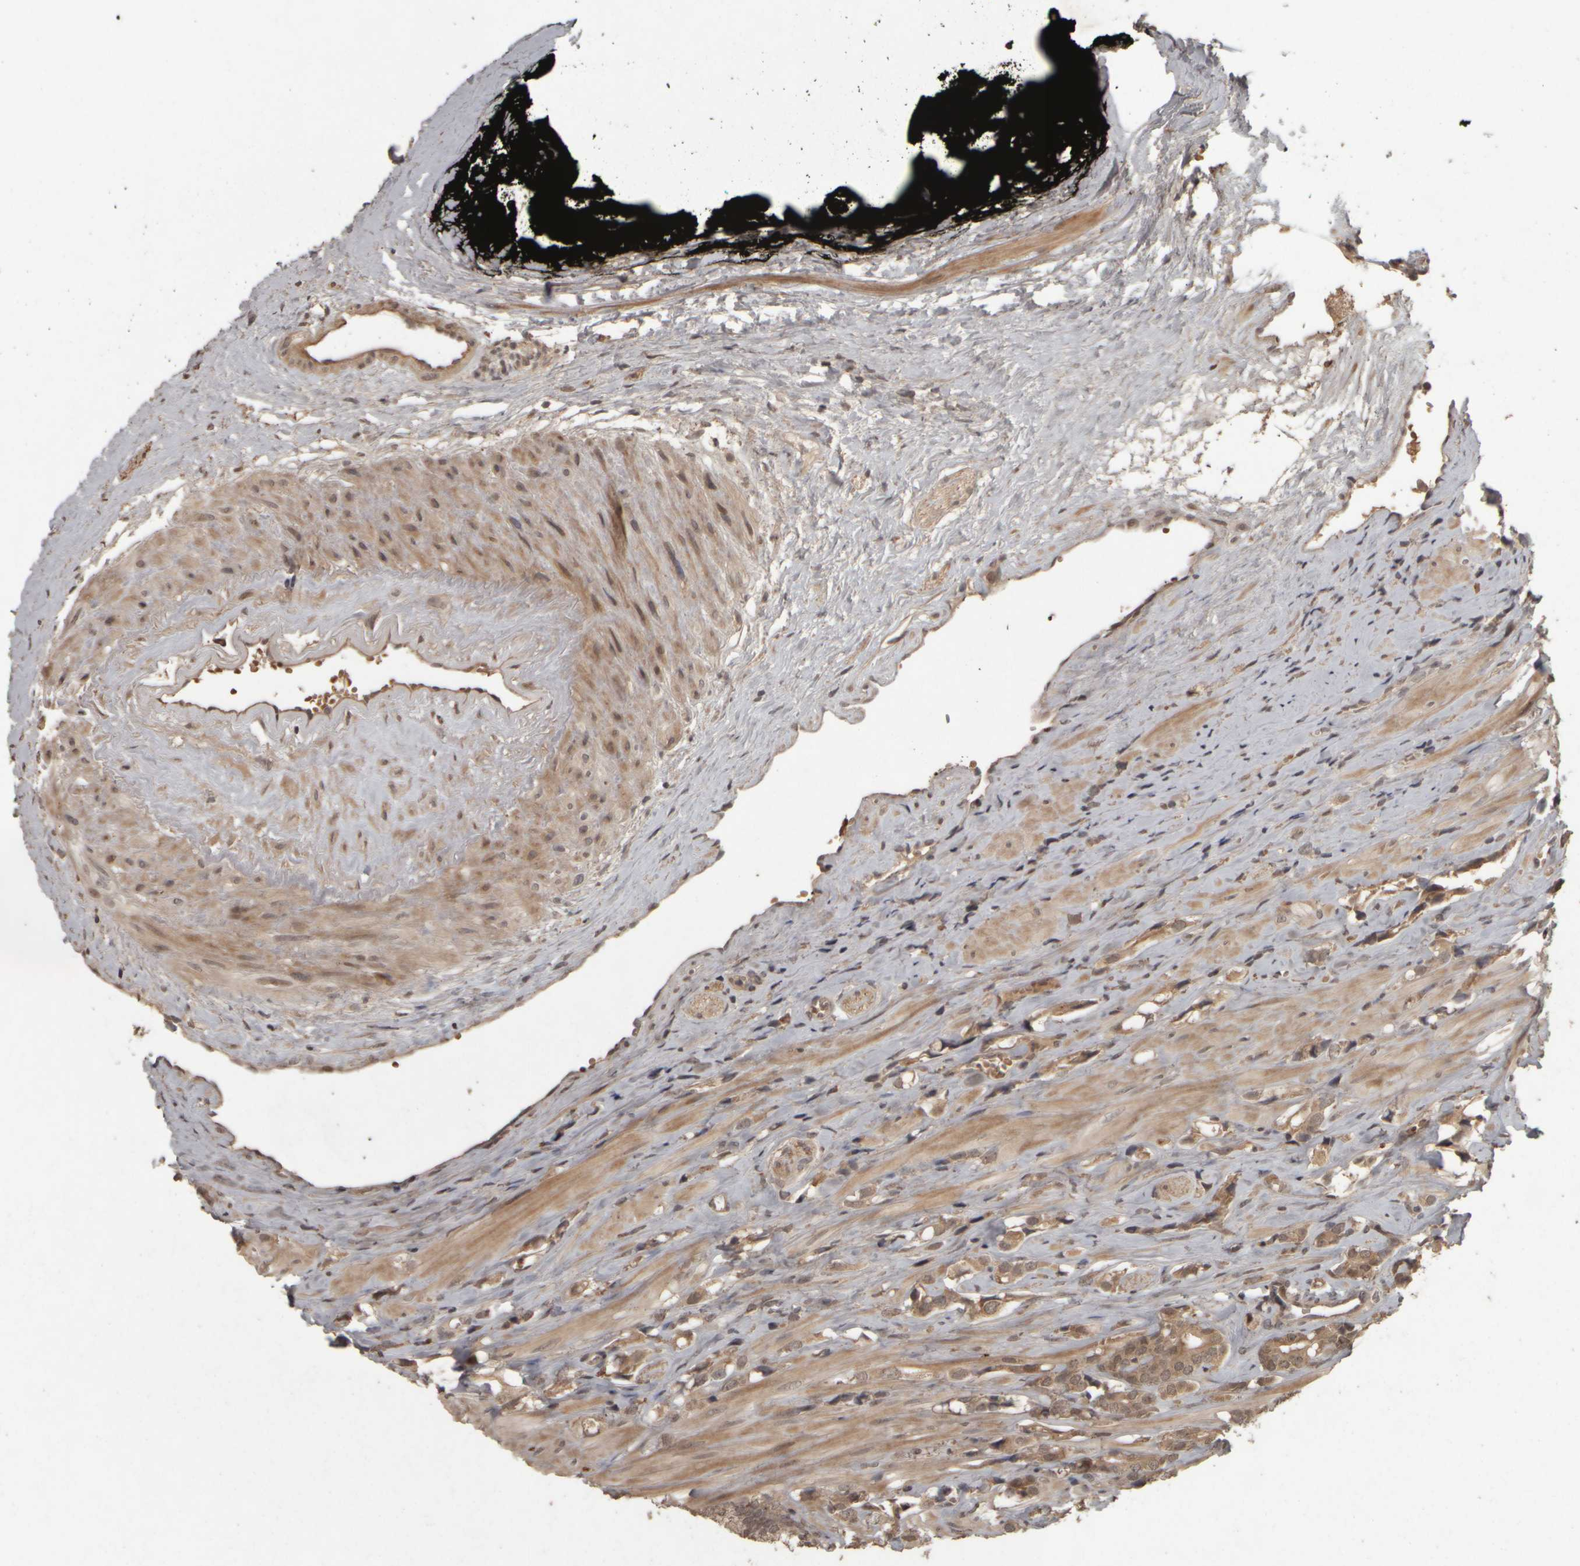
{"staining": {"intensity": "moderate", "quantity": ">75%", "location": "cytoplasmic/membranous"}, "tissue": "prostate cancer", "cell_type": "Tumor cells", "image_type": "cancer", "snomed": [{"axis": "morphology", "description": "Adenocarcinoma, High grade"}, {"axis": "topography", "description": "Prostate"}], "caption": "Immunohistochemistry (DAB) staining of human adenocarcinoma (high-grade) (prostate) reveals moderate cytoplasmic/membranous protein positivity in about >75% of tumor cells. (DAB IHC with brightfield microscopy, high magnification).", "gene": "ACO1", "patient": {"sex": "male", "age": 52}}